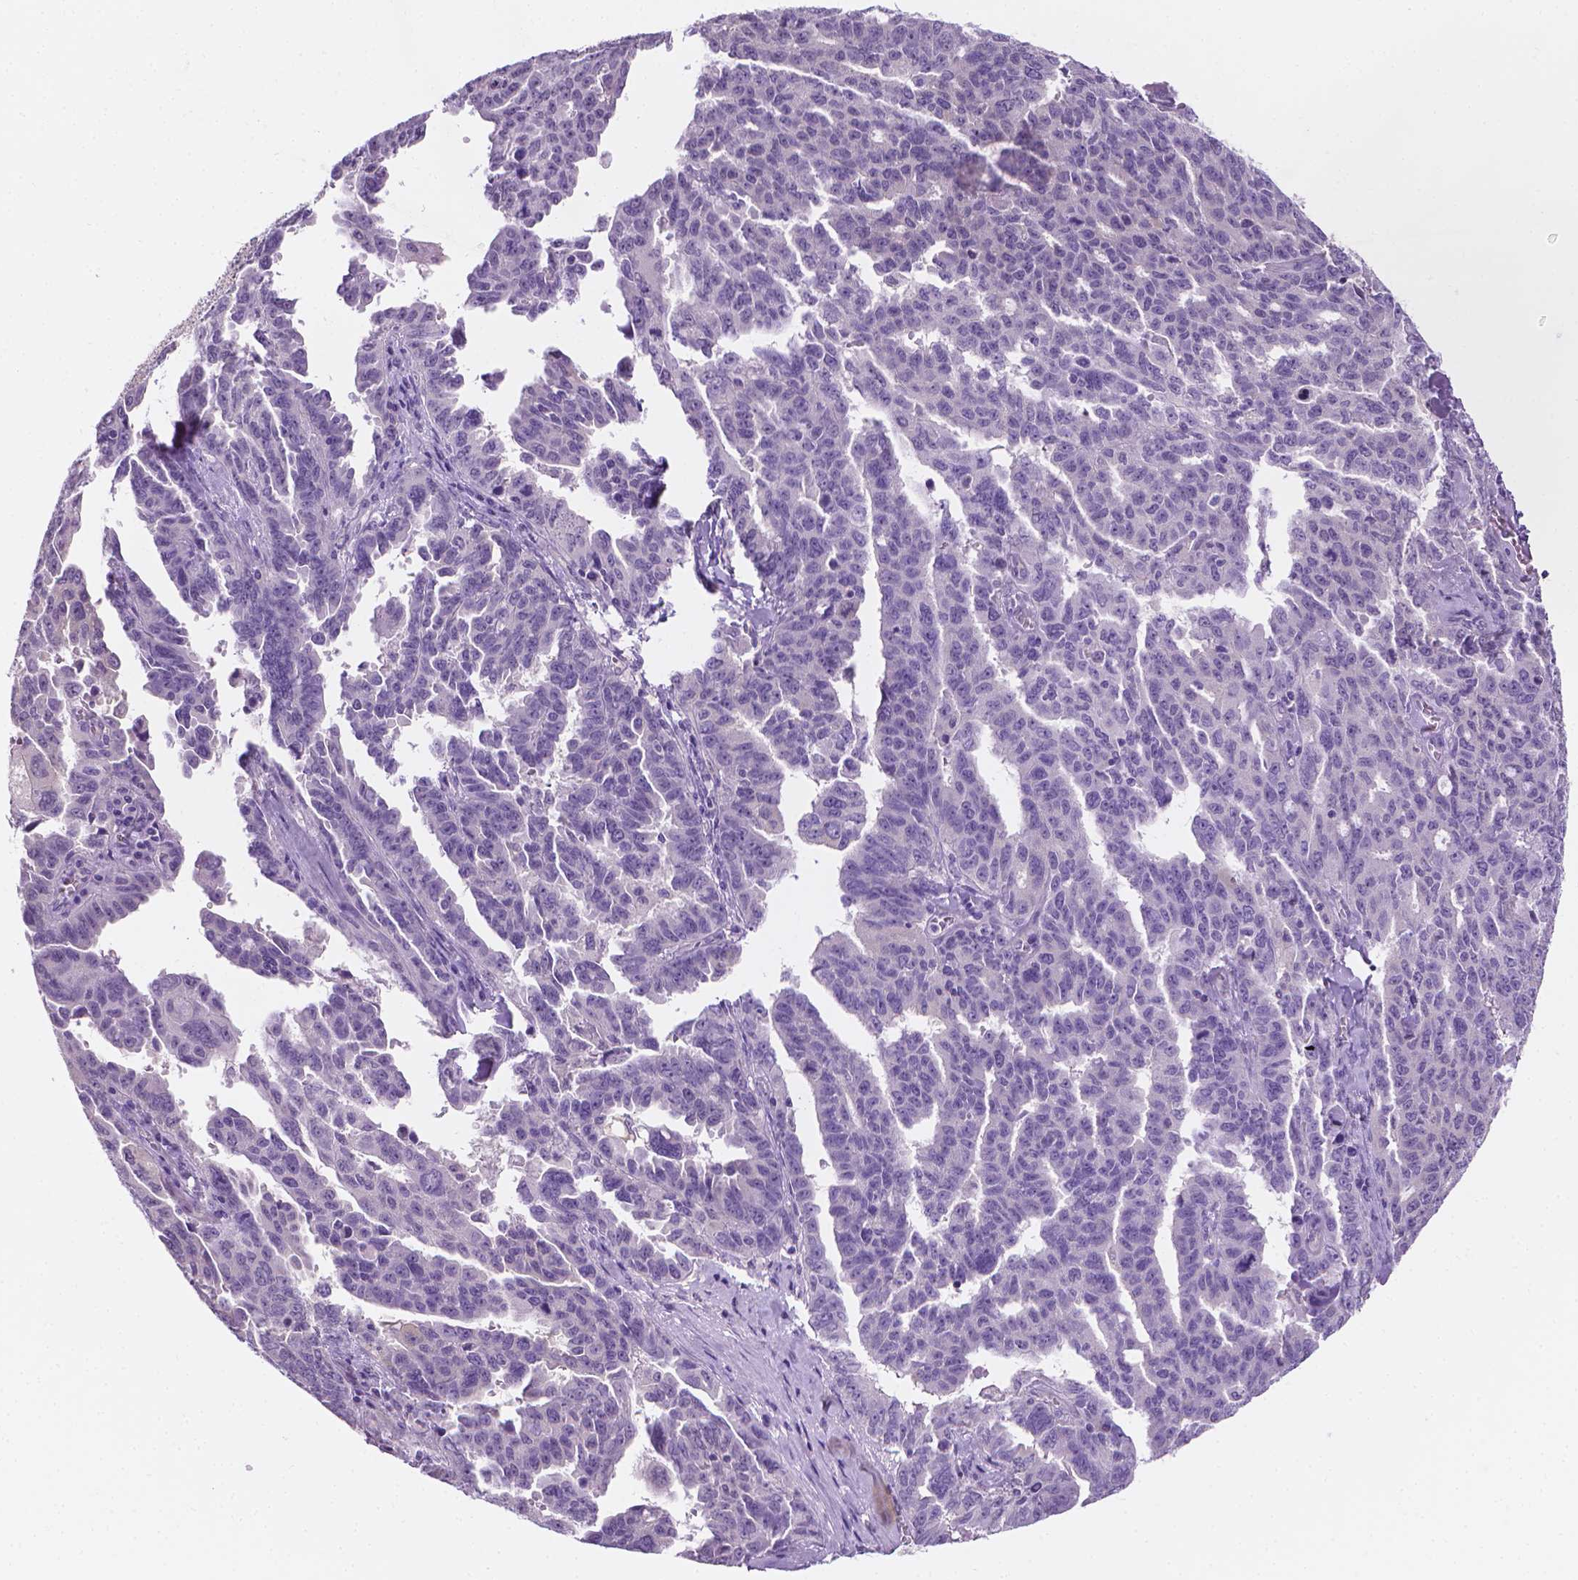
{"staining": {"intensity": "negative", "quantity": "none", "location": "none"}, "tissue": "ovarian cancer", "cell_type": "Tumor cells", "image_type": "cancer", "snomed": [{"axis": "morphology", "description": "Adenocarcinoma, NOS"}, {"axis": "morphology", "description": "Carcinoma, endometroid"}, {"axis": "topography", "description": "Ovary"}], "caption": "Protein analysis of endometroid carcinoma (ovarian) reveals no significant staining in tumor cells.", "gene": "FASN", "patient": {"sex": "female", "age": 72}}